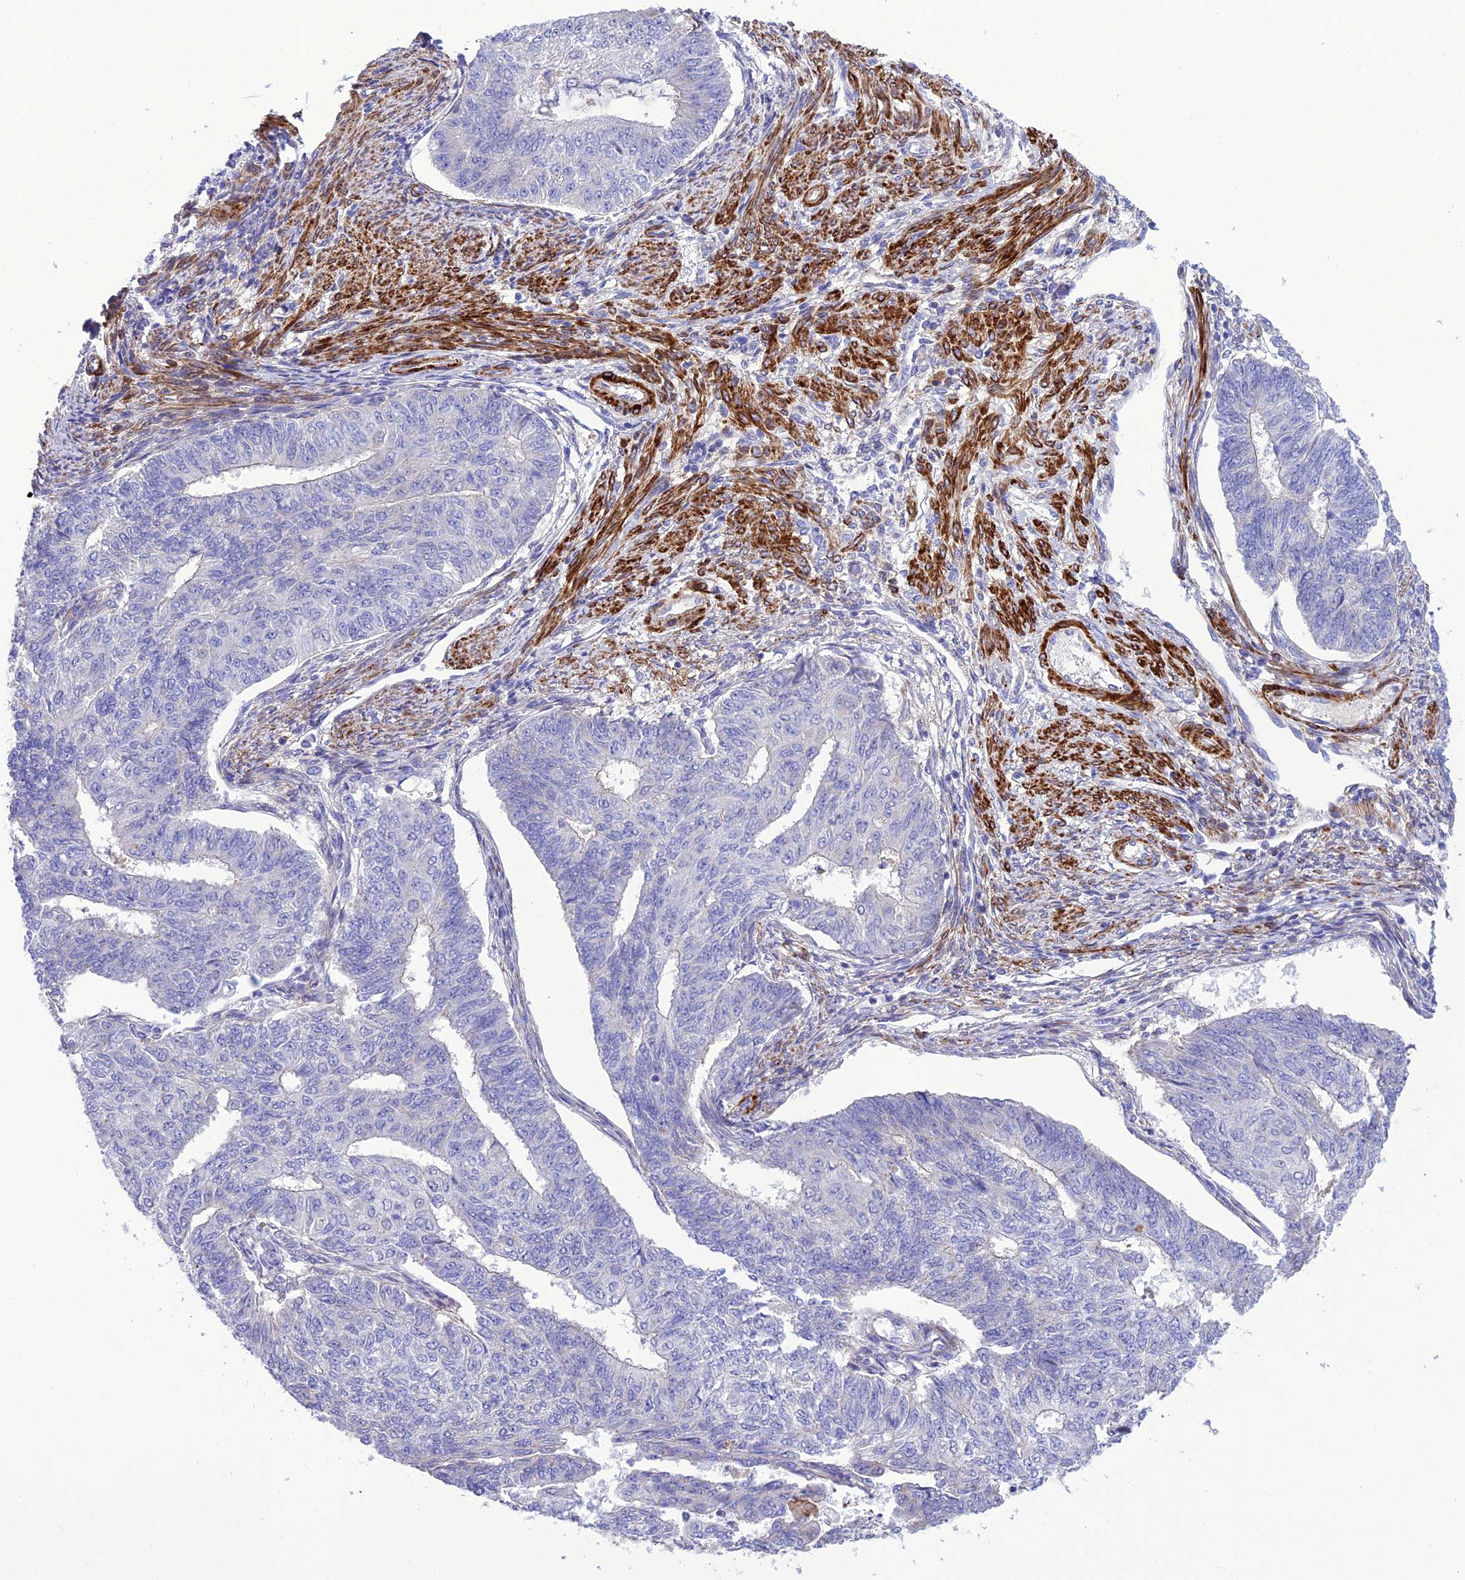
{"staining": {"intensity": "negative", "quantity": "none", "location": "none"}, "tissue": "endometrial cancer", "cell_type": "Tumor cells", "image_type": "cancer", "snomed": [{"axis": "morphology", "description": "Adenocarcinoma, NOS"}, {"axis": "topography", "description": "Endometrium"}], "caption": "Endometrial cancer (adenocarcinoma) was stained to show a protein in brown. There is no significant staining in tumor cells.", "gene": "FRA10AC1", "patient": {"sex": "female", "age": 32}}